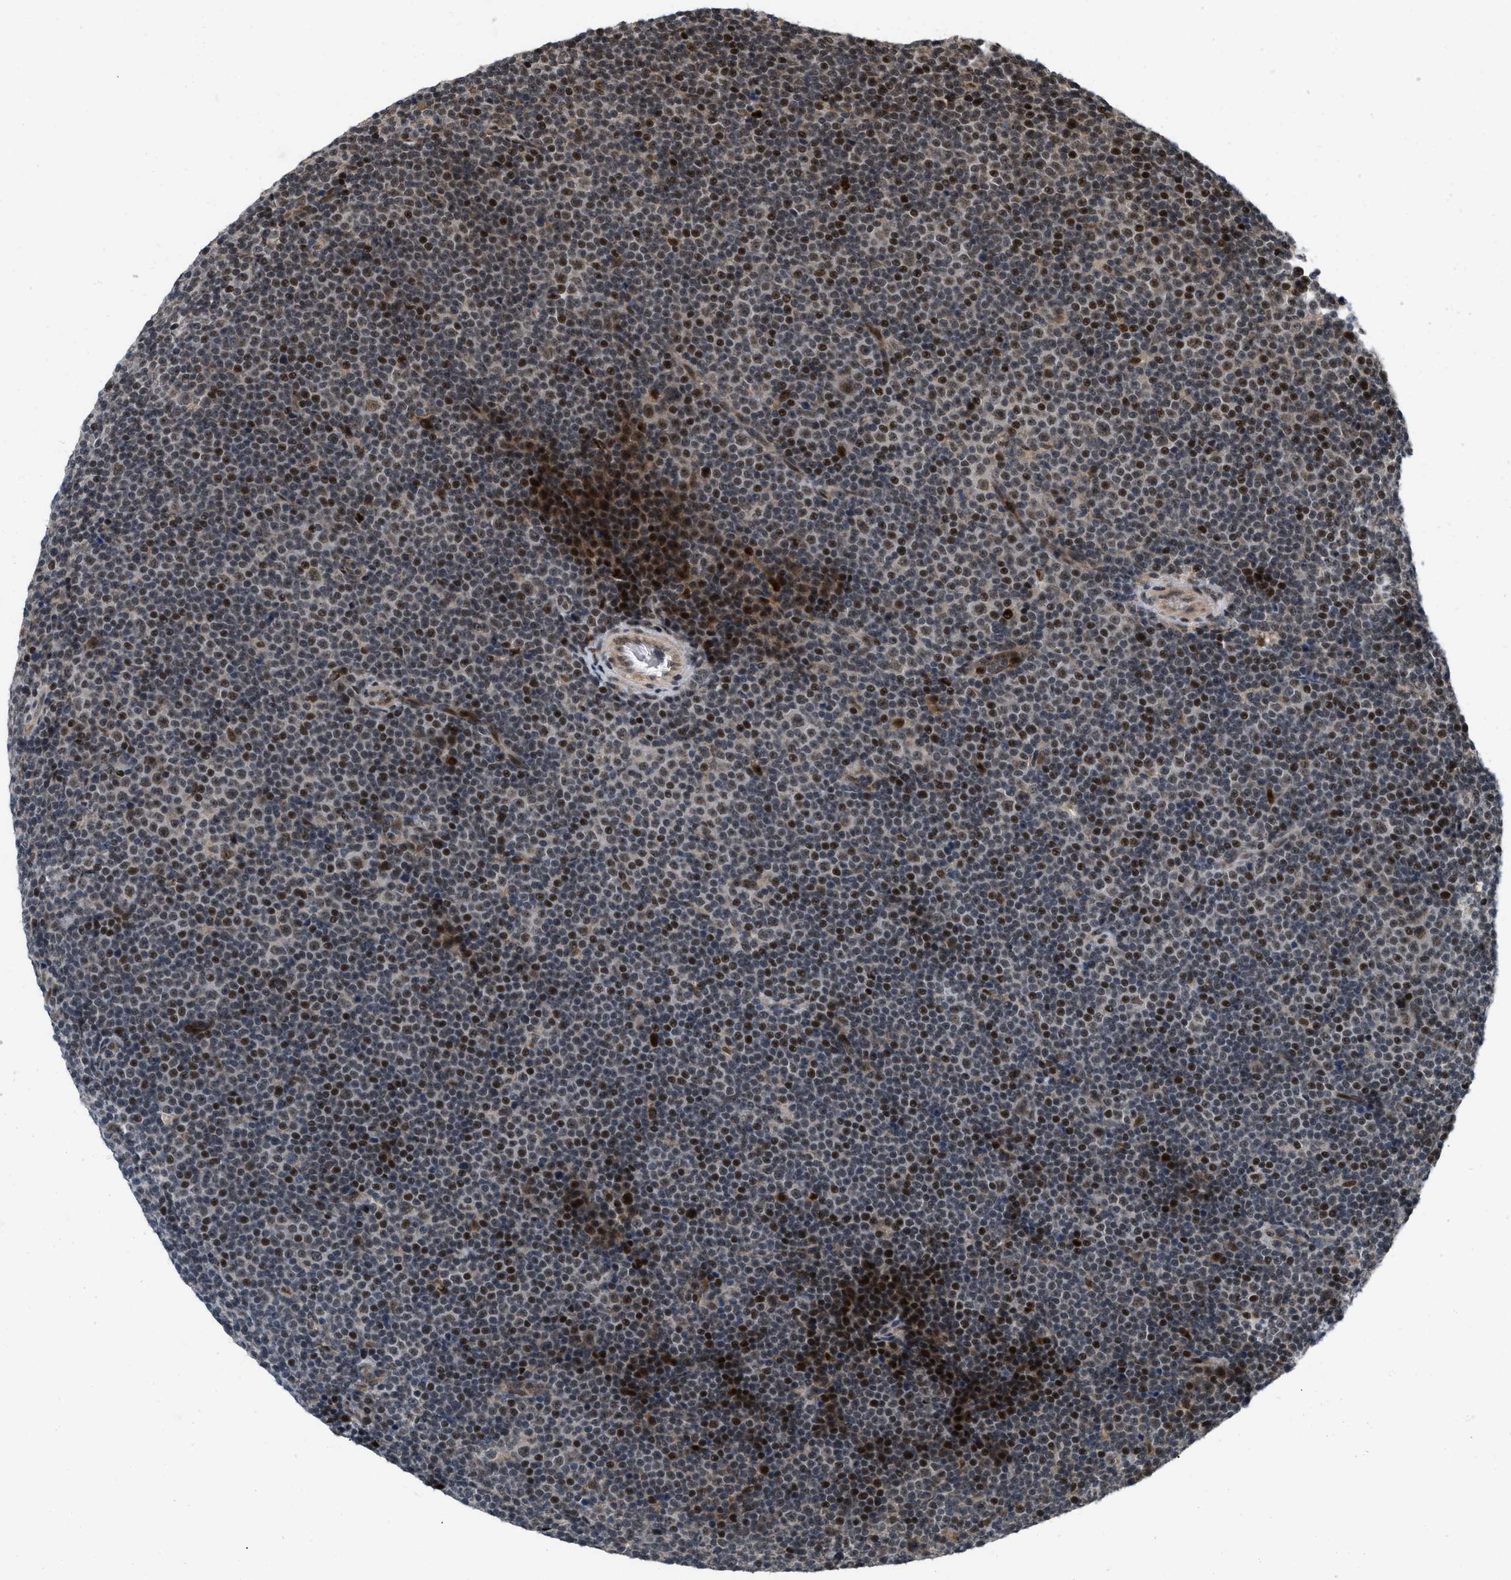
{"staining": {"intensity": "strong", "quantity": ">75%", "location": "nuclear"}, "tissue": "lymphoma", "cell_type": "Tumor cells", "image_type": "cancer", "snomed": [{"axis": "morphology", "description": "Malignant lymphoma, non-Hodgkin's type, Low grade"}, {"axis": "topography", "description": "Lymph node"}], "caption": "IHC micrograph of low-grade malignant lymphoma, non-Hodgkin's type stained for a protein (brown), which exhibits high levels of strong nuclear positivity in about >75% of tumor cells.", "gene": "ANKRD11", "patient": {"sex": "female", "age": 67}}